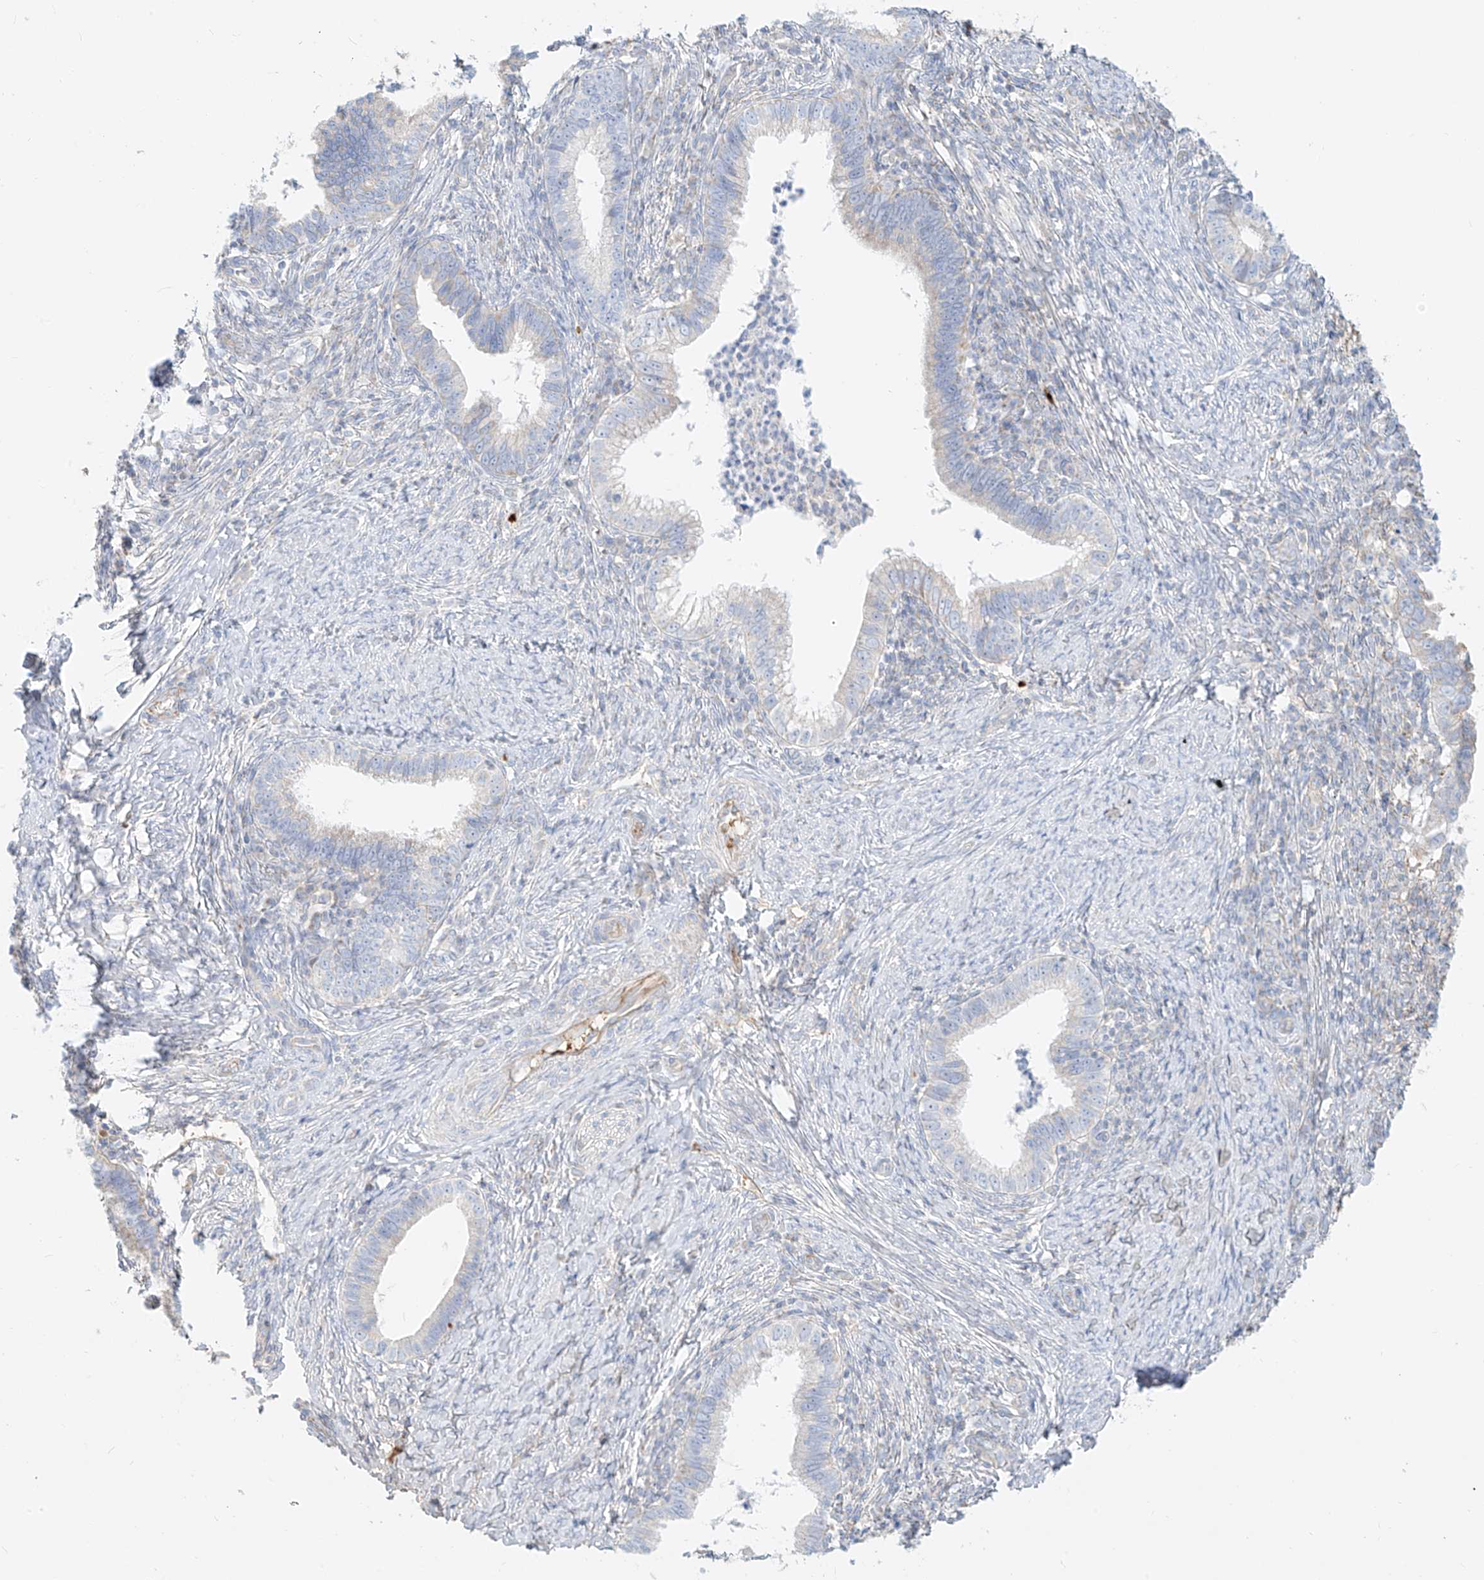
{"staining": {"intensity": "negative", "quantity": "none", "location": "none"}, "tissue": "cervical cancer", "cell_type": "Tumor cells", "image_type": "cancer", "snomed": [{"axis": "morphology", "description": "Adenocarcinoma, NOS"}, {"axis": "topography", "description": "Cervix"}], "caption": "Cervical cancer was stained to show a protein in brown. There is no significant expression in tumor cells.", "gene": "OCSTAMP", "patient": {"sex": "female", "age": 36}}